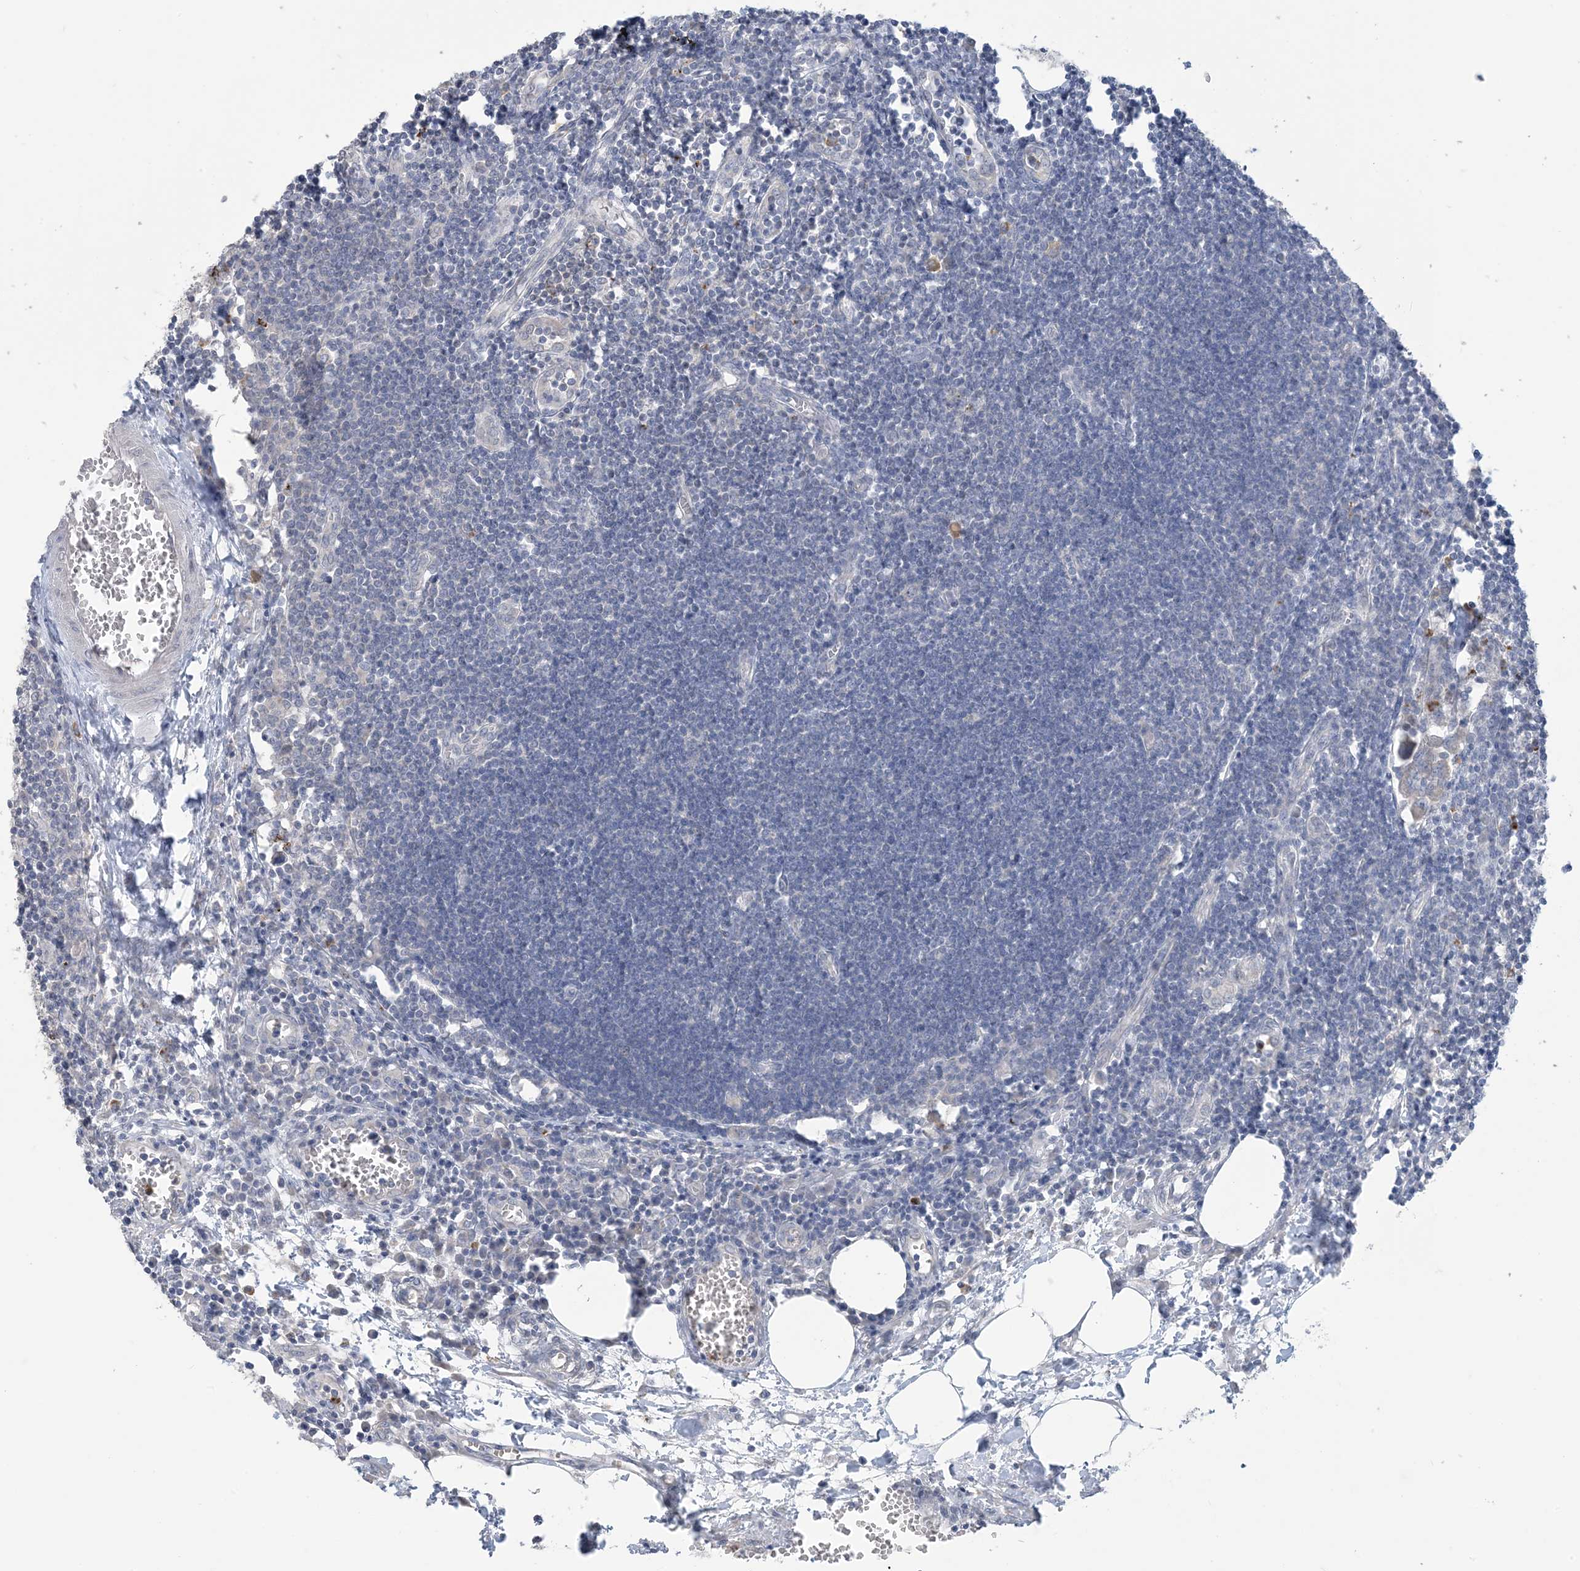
{"staining": {"intensity": "negative", "quantity": "none", "location": "none"}, "tissue": "lymph node", "cell_type": "Germinal center cells", "image_type": "normal", "snomed": [{"axis": "morphology", "description": "Normal tissue, NOS"}, {"axis": "morphology", "description": "Malignant melanoma, Metastatic site"}, {"axis": "topography", "description": "Lymph node"}], "caption": "High power microscopy histopathology image of an immunohistochemistry micrograph of normal lymph node, revealing no significant expression in germinal center cells.", "gene": "KIF3A", "patient": {"sex": "male", "age": 41}}